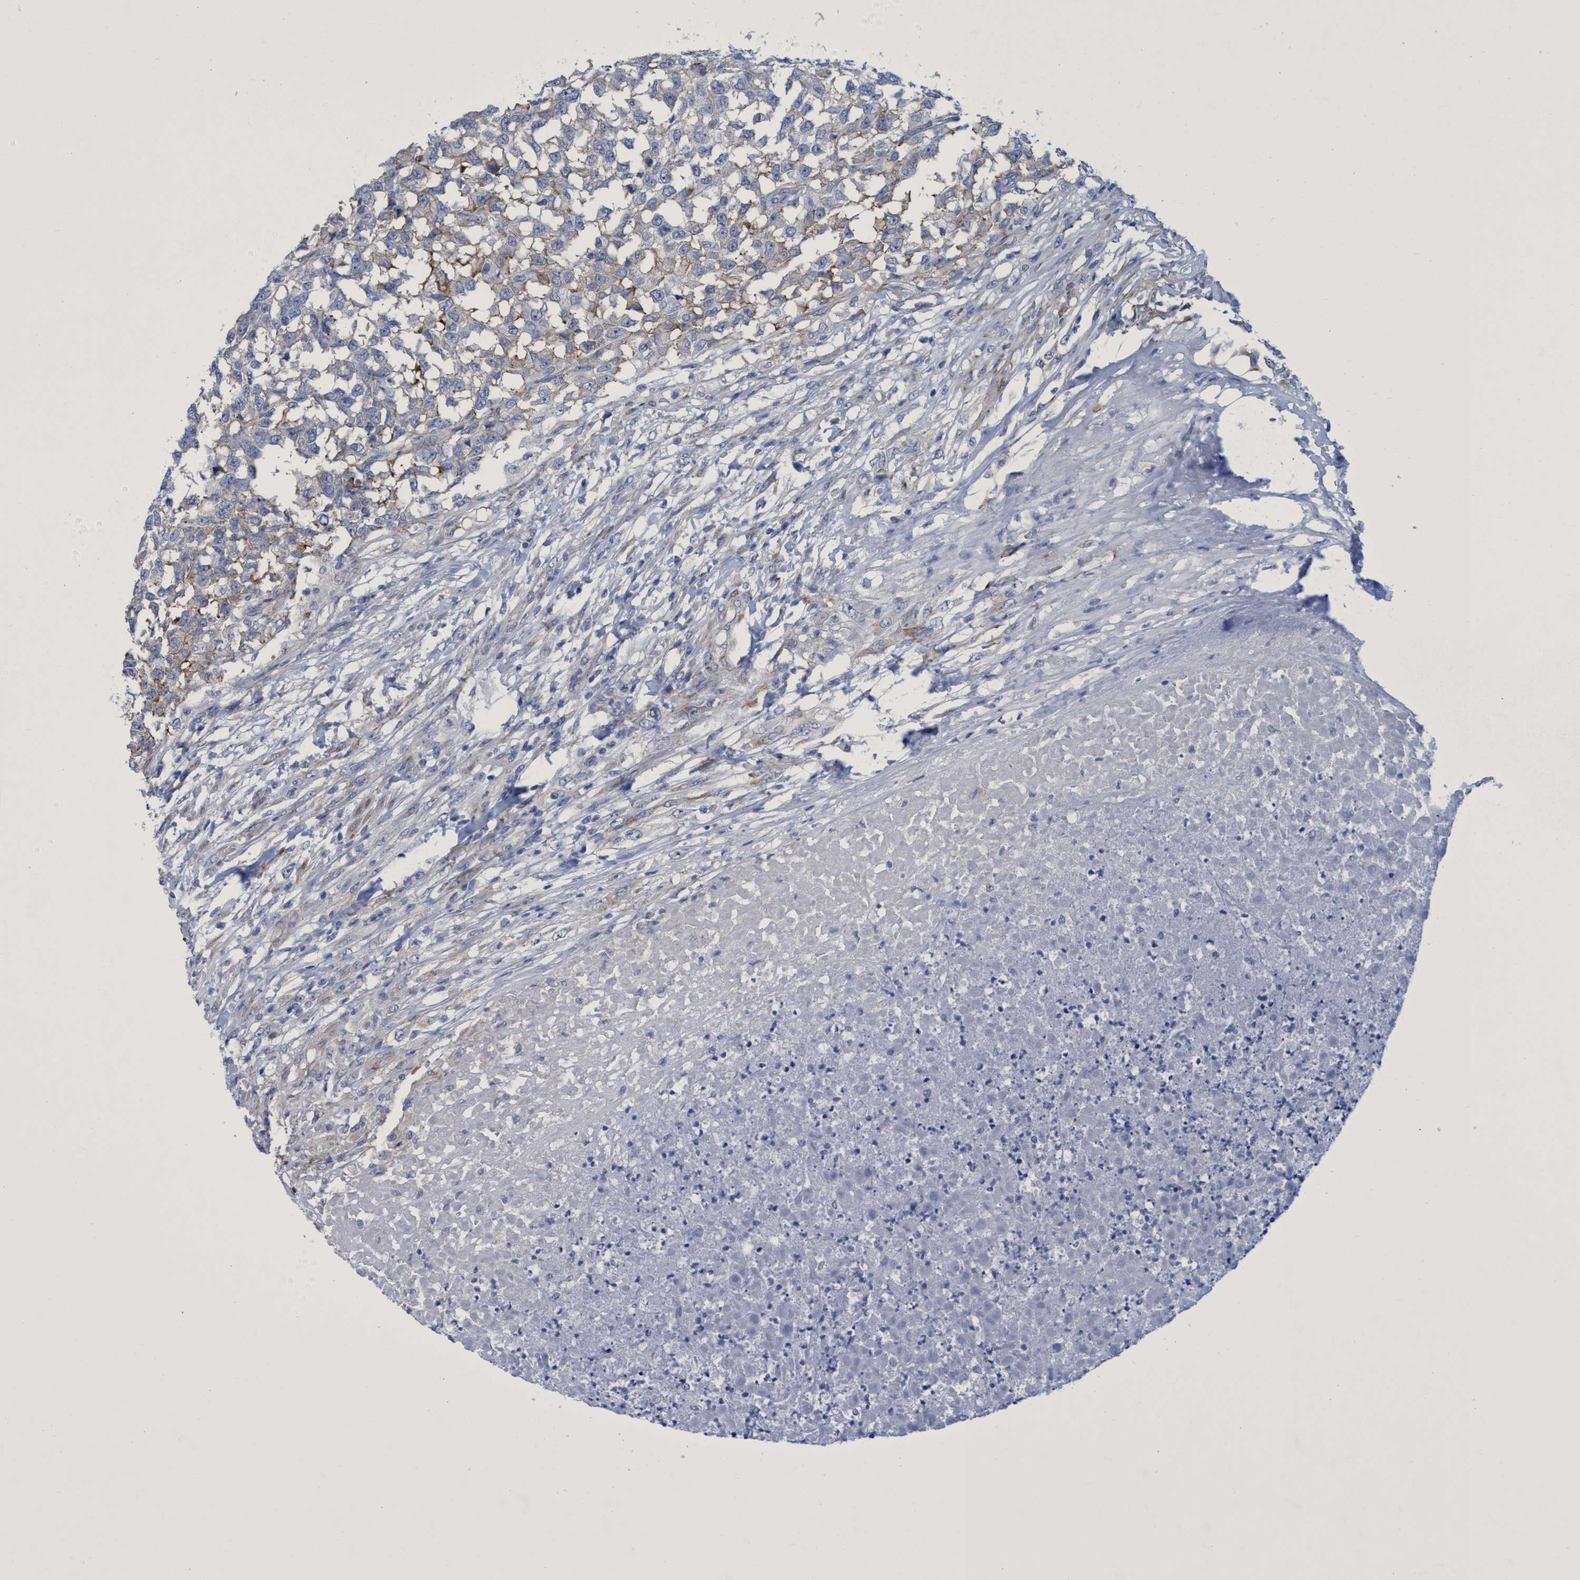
{"staining": {"intensity": "weak", "quantity": "<25%", "location": "cytoplasmic/membranous"}, "tissue": "testis cancer", "cell_type": "Tumor cells", "image_type": "cancer", "snomed": [{"axis": "morphology", "description": "Seminoma, NOS"}, {"axis": "topography", "description": "Testis"}], "caption": "Immunohistochemical staining of human testis cancer (seminoma) exhibits no significant positivity in tumor cells. The staining was performed using DAB to visualize the protein expression in brown, while the nuclei were stained in blue with hematoxylin (Magnification: 20x).", "gene": "R3HCC1", "patient": {"sex": "male", "age": 59}}